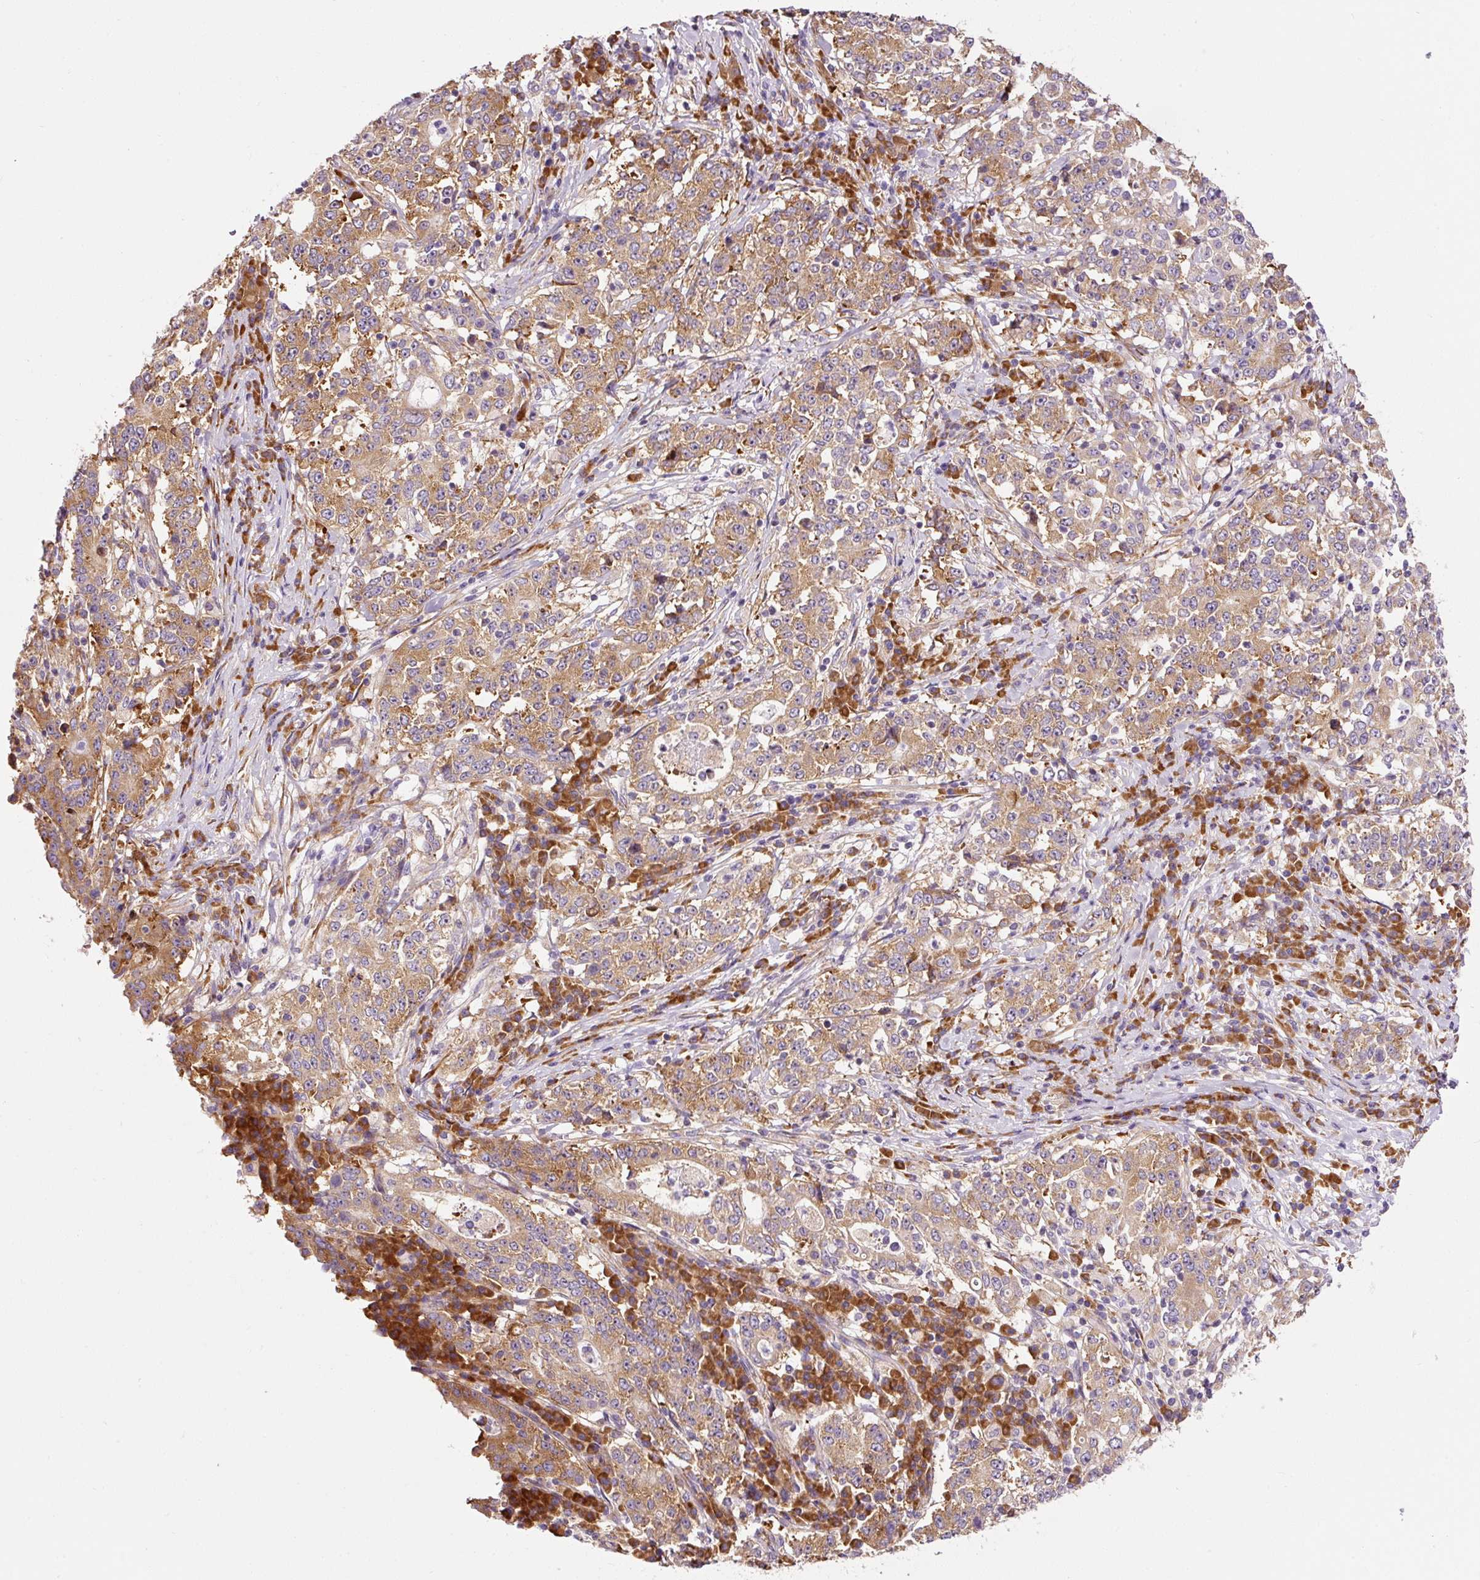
{"staining": {"intensity": "moderate", "quantity": ">75%", "location": "cytoplasmic/membranous"}, "tissue": "stomach cancer", "cell_type": "Tumor cells", "image_type": "cancer", "snomed": [{"axis": "morphology", "description": "Adenocarcinoma, NOS"}, {"axis": "topography", "description": "Stomach"}], "caption": "DAB immunohistochemical staining of human adenocarcinoma (stomach) shows moderate cytoplasmic/membranous protein positivity in approximately >75% of tumor cells.", "gene": "RPL10A", "patient": {"sex": "male", "age": 59}}